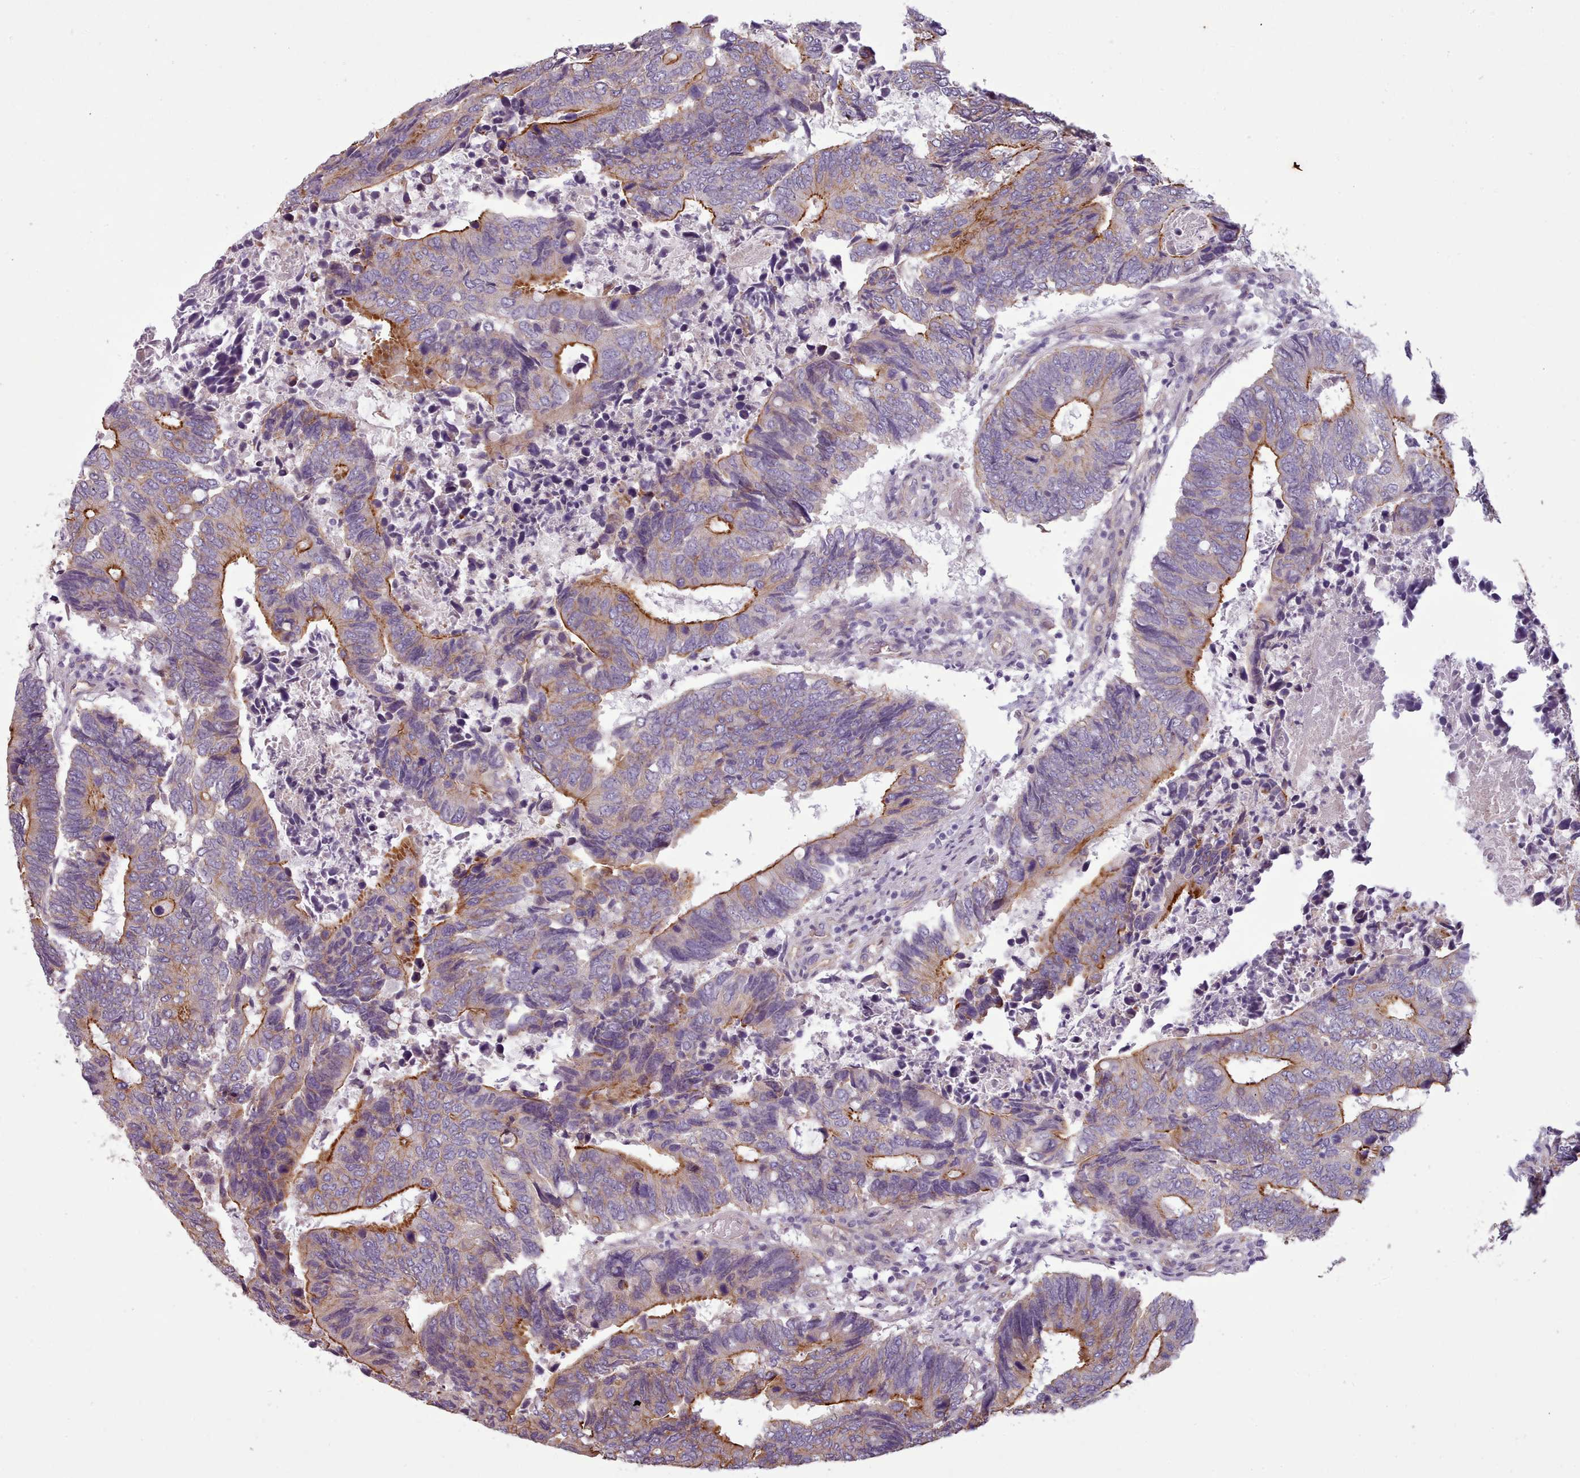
{"staining": {"intensity": "strong", "quantity": "<25%", "location": "cytoplasmic/membranous"}, "tissue": "colorectal cancer", "cell_type": "Tumor cells", "image_type": "cancer", "snomed": [{"axis": "morphology", "description": "Adenocarcinoma, NOS"}, {"axis": "topography", "description": "Colon"}], "caption": "This is an image of immunohistochemistry staining of colorectal cancer (adenocarcinoma), which shows strong staining in the cytoplasmic/membranous of tumor cells.", "gene": "PLD4", "patient": {"sex": "male", "age": 87}}